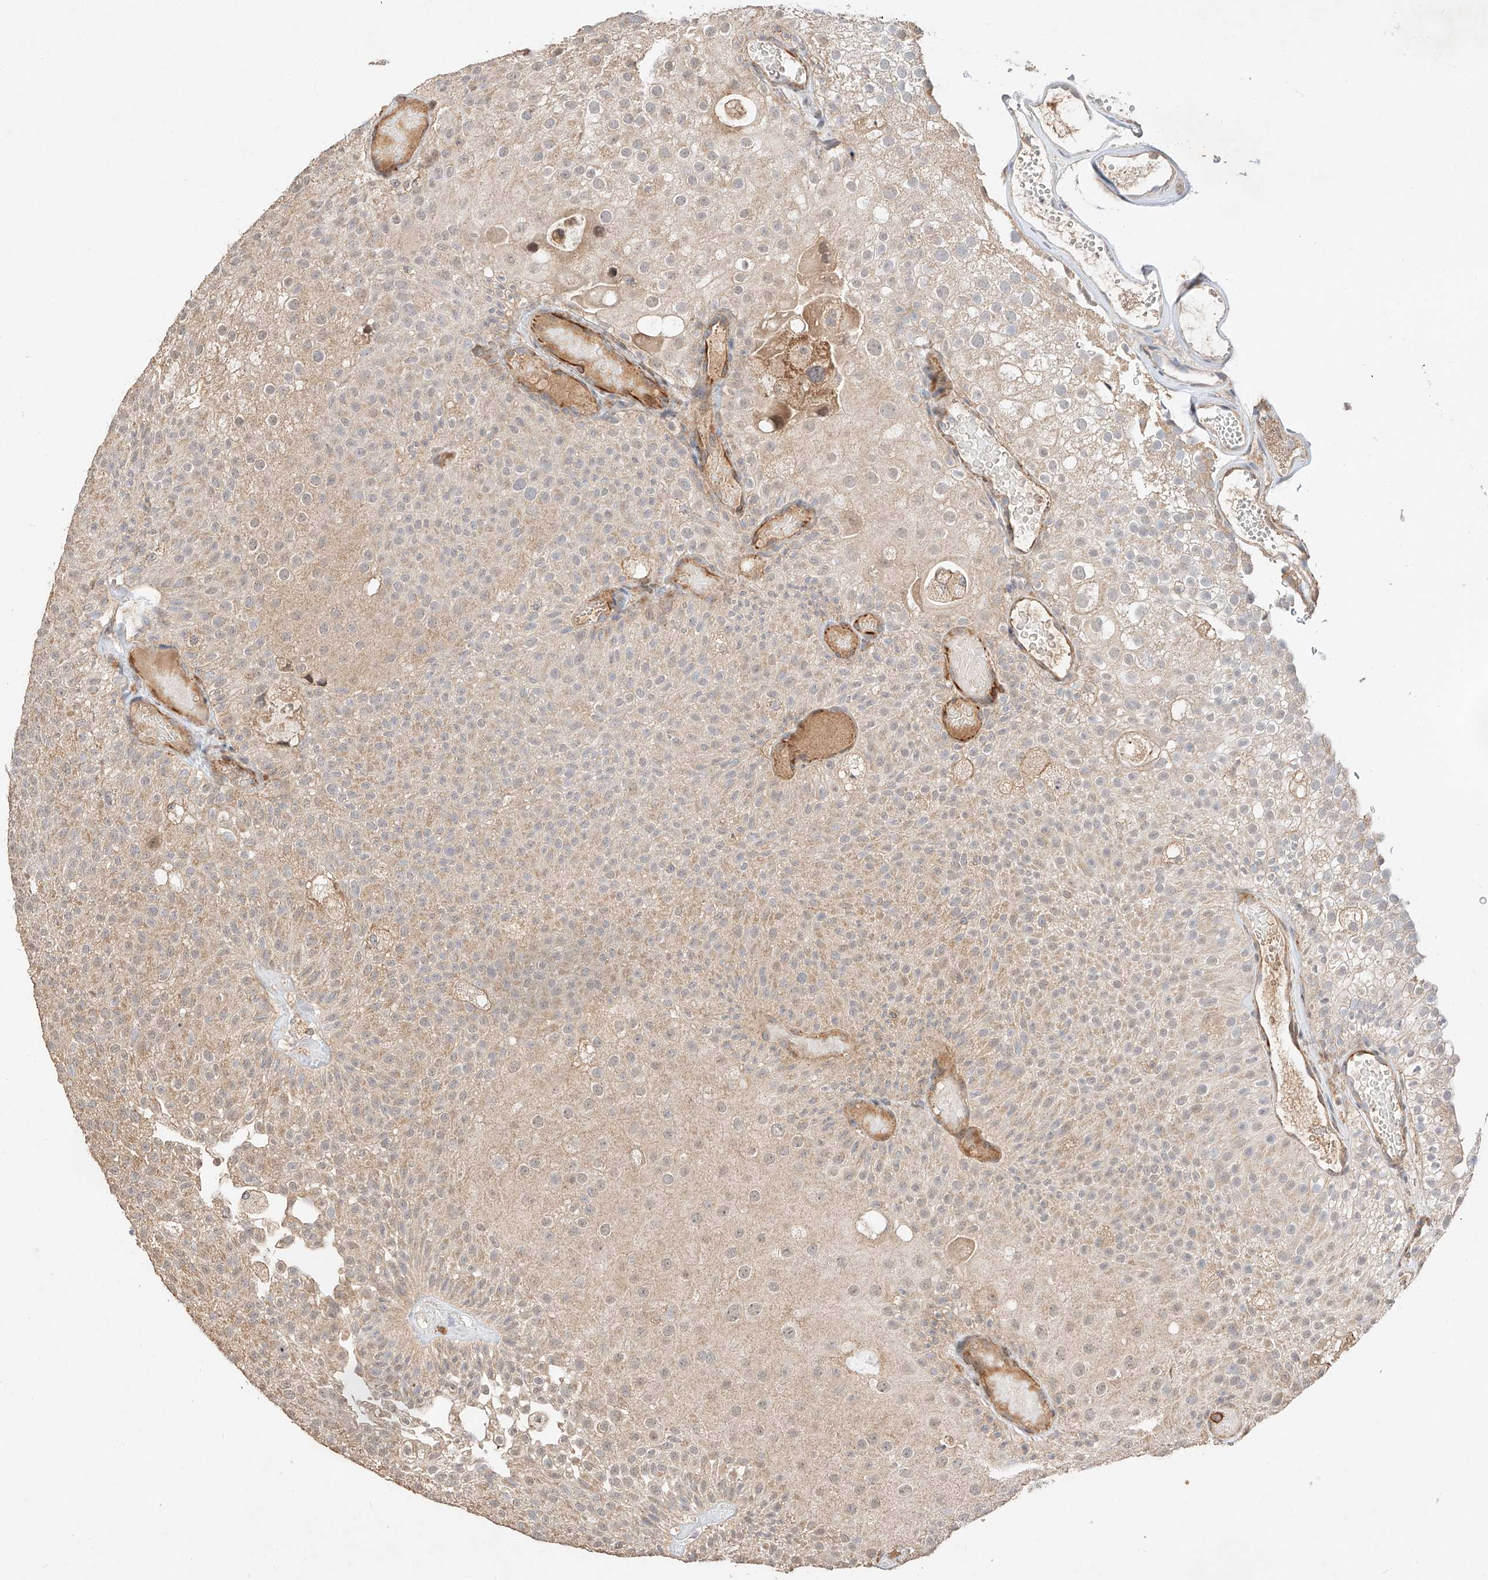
{"staining": {"intensity": "weak", "quantity": ">75%", "location": "cytoplasmic/membranous"}, "tissue": "urothelial cancer", "cell_type": "Tumor cells", "image_type": "cancer", "snomed": [{"axis": "morphology", "description": "Urothelial carcinoma, Low grade"}, {"axis": "topography", "description": "Urinary bladder"}], "caption": "An image showing weak cytoplasmic/membranous expression in approximately >75% of tumor cells in urothelial cancer, as visualized by brown immunohistochemical staining.", "gene": "SUSD6", "patient": {"sex": "male", "age": 78}}